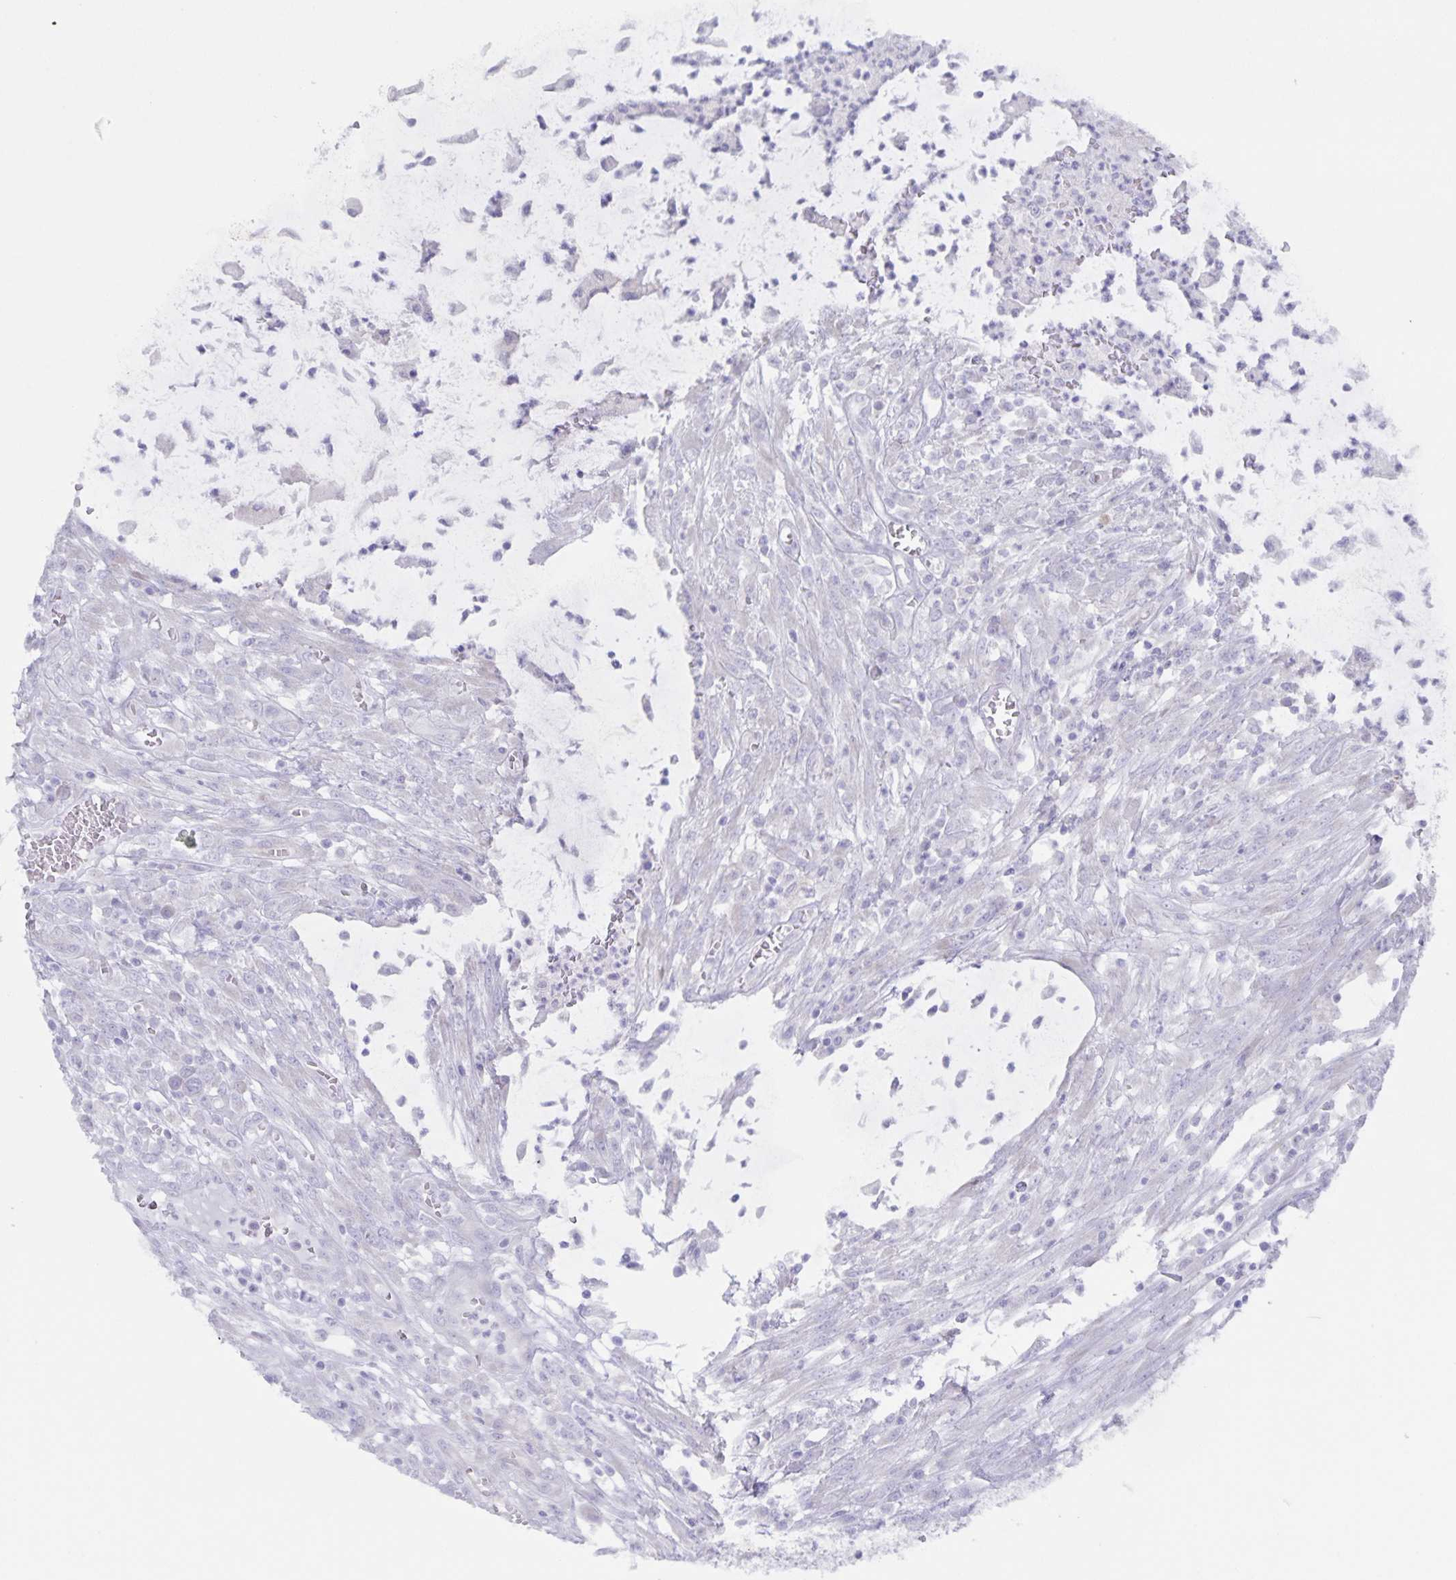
{"staining": {"intensity": "negative", "quantity": "none", "location": "none"}, "tissue": "colorectal cancer", "cell_type": "Tumor cells", "image_type": "cancer", "snomed": [{"axis": "morphology", "description": "Adenocarcinoma, NOS"}, {"axis": "topography", "description": "Colon"}], "caption": "This histopathology image is of colorectal adenocarcinoma stained with immunohistochemistry (IHC) to label a protein in brown with the nuclei are counter-stained blue. There is no staining in tumor cells.", "gene": "AQP4", "patient": {"sex": "male", "age": 65}}